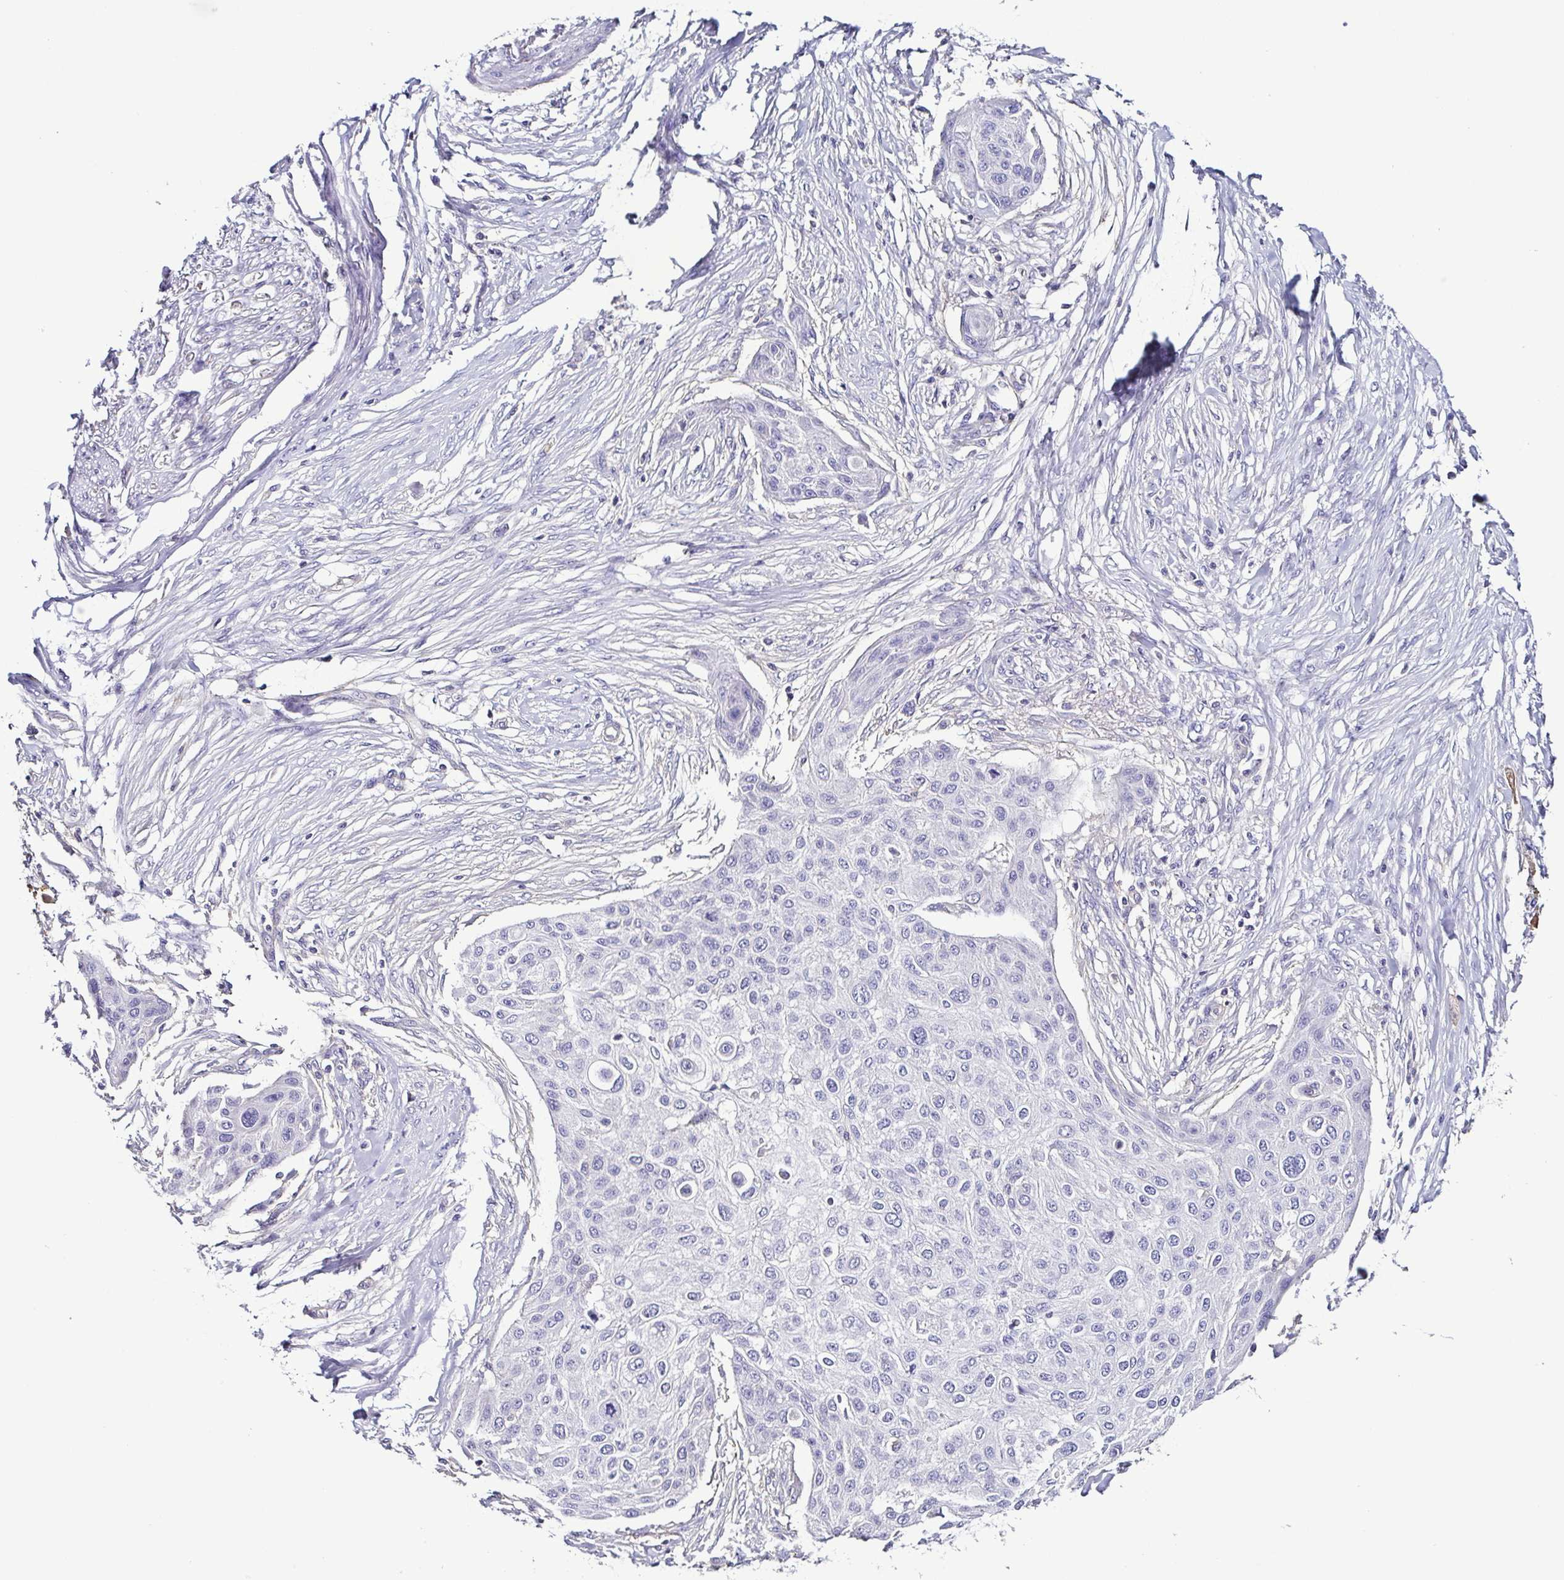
{"staining": {"intensity": "negative", "quantity": "none", "location": "none"}, "tissue": "skin cancer", "cell_type": "Tumor cells", "image_type": "cancer", "snomed": [{"axis": "morphology", "description": "Squamous cell carcinoma, NOS"}, {"axis": "topography", "description": "Skin"}], "caption": "High power microscopy histopathology image of an immunohistochemistry micrograph of skin cancer (squamous cell carcinoma), revealing no significant positivity in tumor cells.", "gene": "TNNT2", "patient": {"sex": "female", "age": 87}}